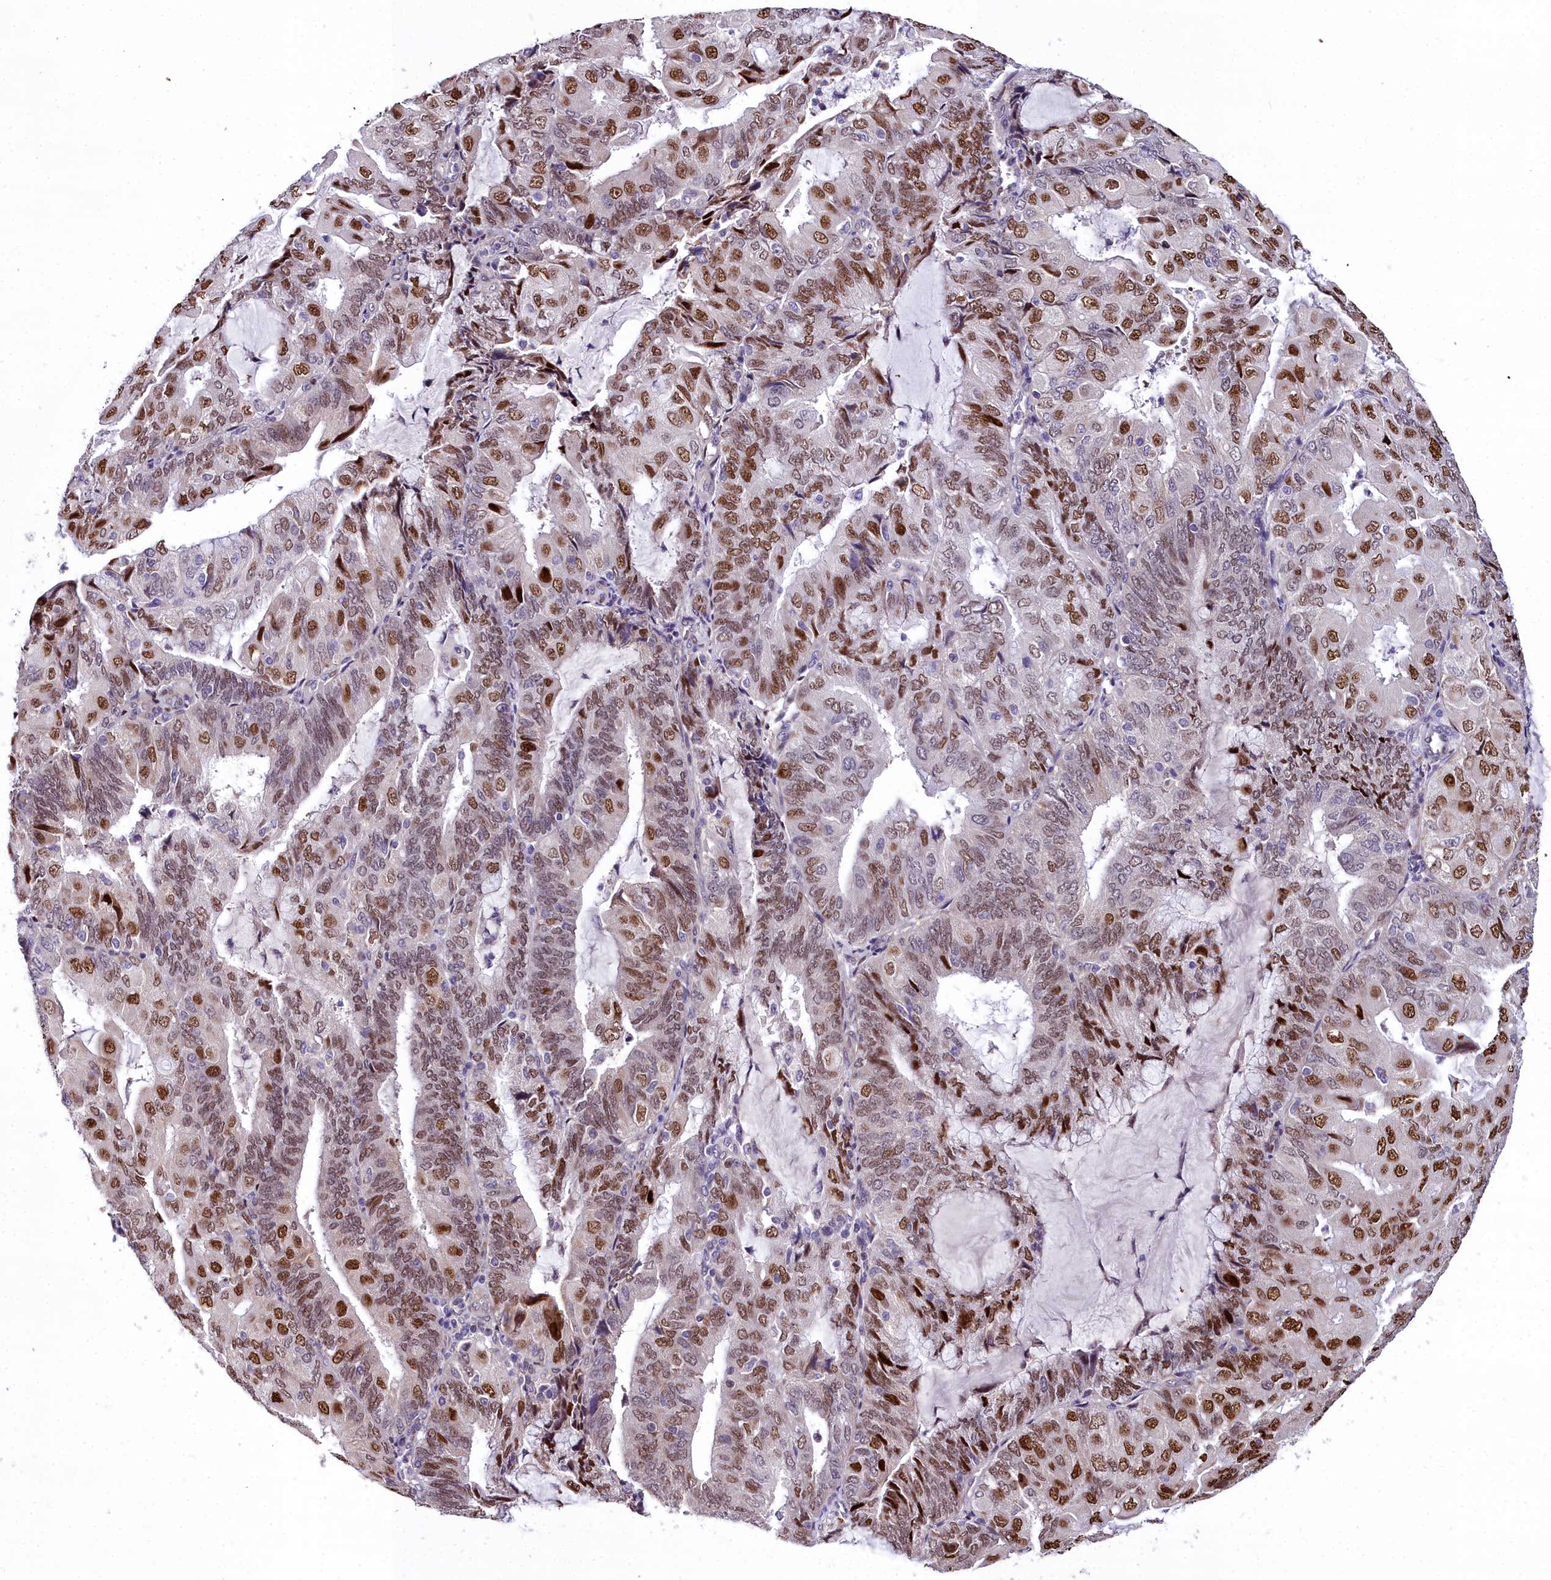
{"staining": {"intensity": "moderate", "quantity": ">75%", "location": "nuclear"}, "tissue": "endometrial cancer", "cell_type": "Tumor cells", "image_type": "cancer", "snomed": [{"axis": "morphology", "description": "Adenocarcinoma, NOS"}, {"axis": "topography", "description": "Endometrium"}], "caption": "DAB immunohistochemical staining of human endometrial cancer exhibits moderate nuclear protein positivity in about >75% of tumor cells. (DAB IHC with brightfield microscopy, high magnification).", "gene": "AP1M1", "patient": {"sex": "female", "age": 81}}